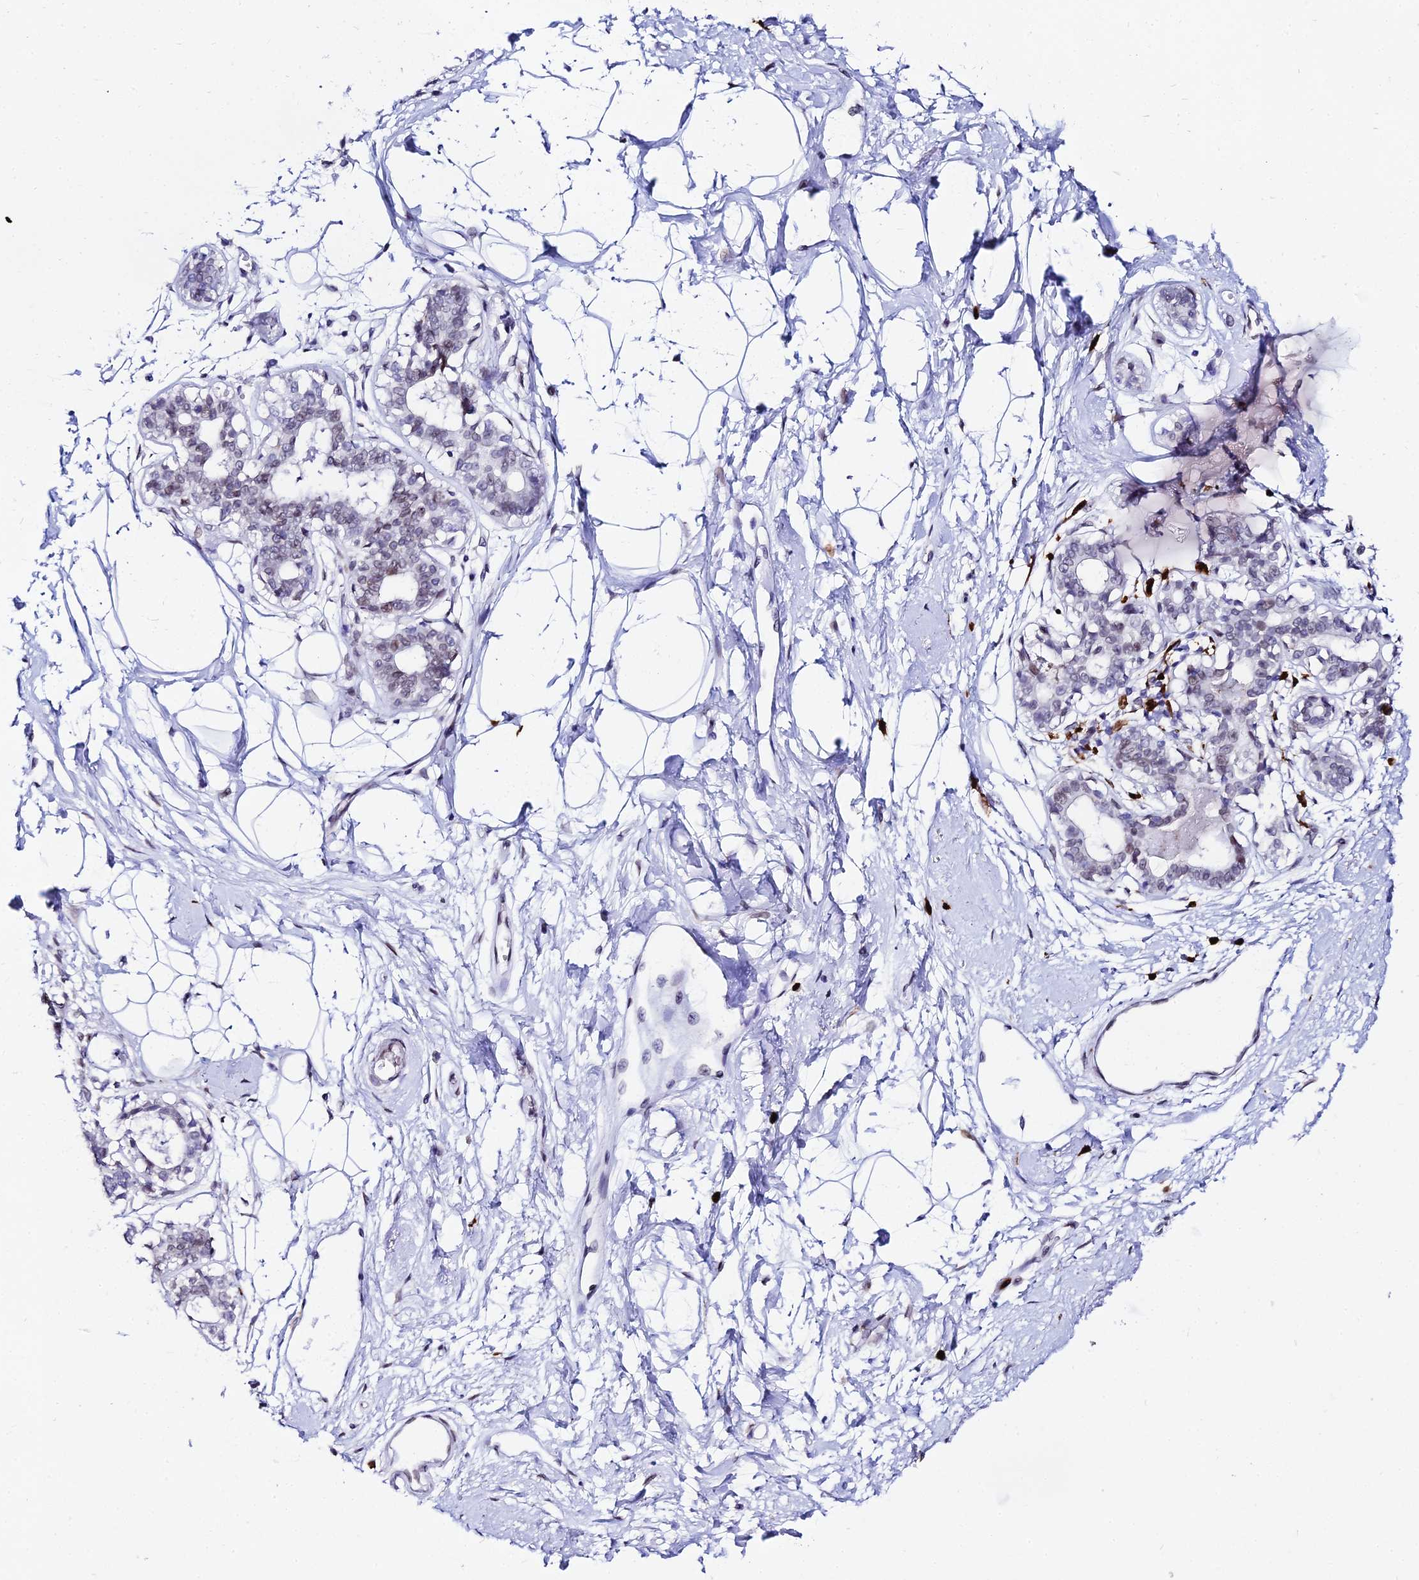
{"staining": {"intensity": "negative", "quantity": "none", "location": "none"}, "tissue": "breast", "cell_type": "Adipocytes", "image_type": "normal", "snomed": [{"axis": "morphology", "description": "Normal tissue, NOS"}, {"axis": "topography", "description": "Breast"}], "caption": "DAB immunohistochemical staining of benign breast displays no significant positivity in adipocytes.", "gene": "MCM10", "patient": {"sex": "female", "age": 45}}